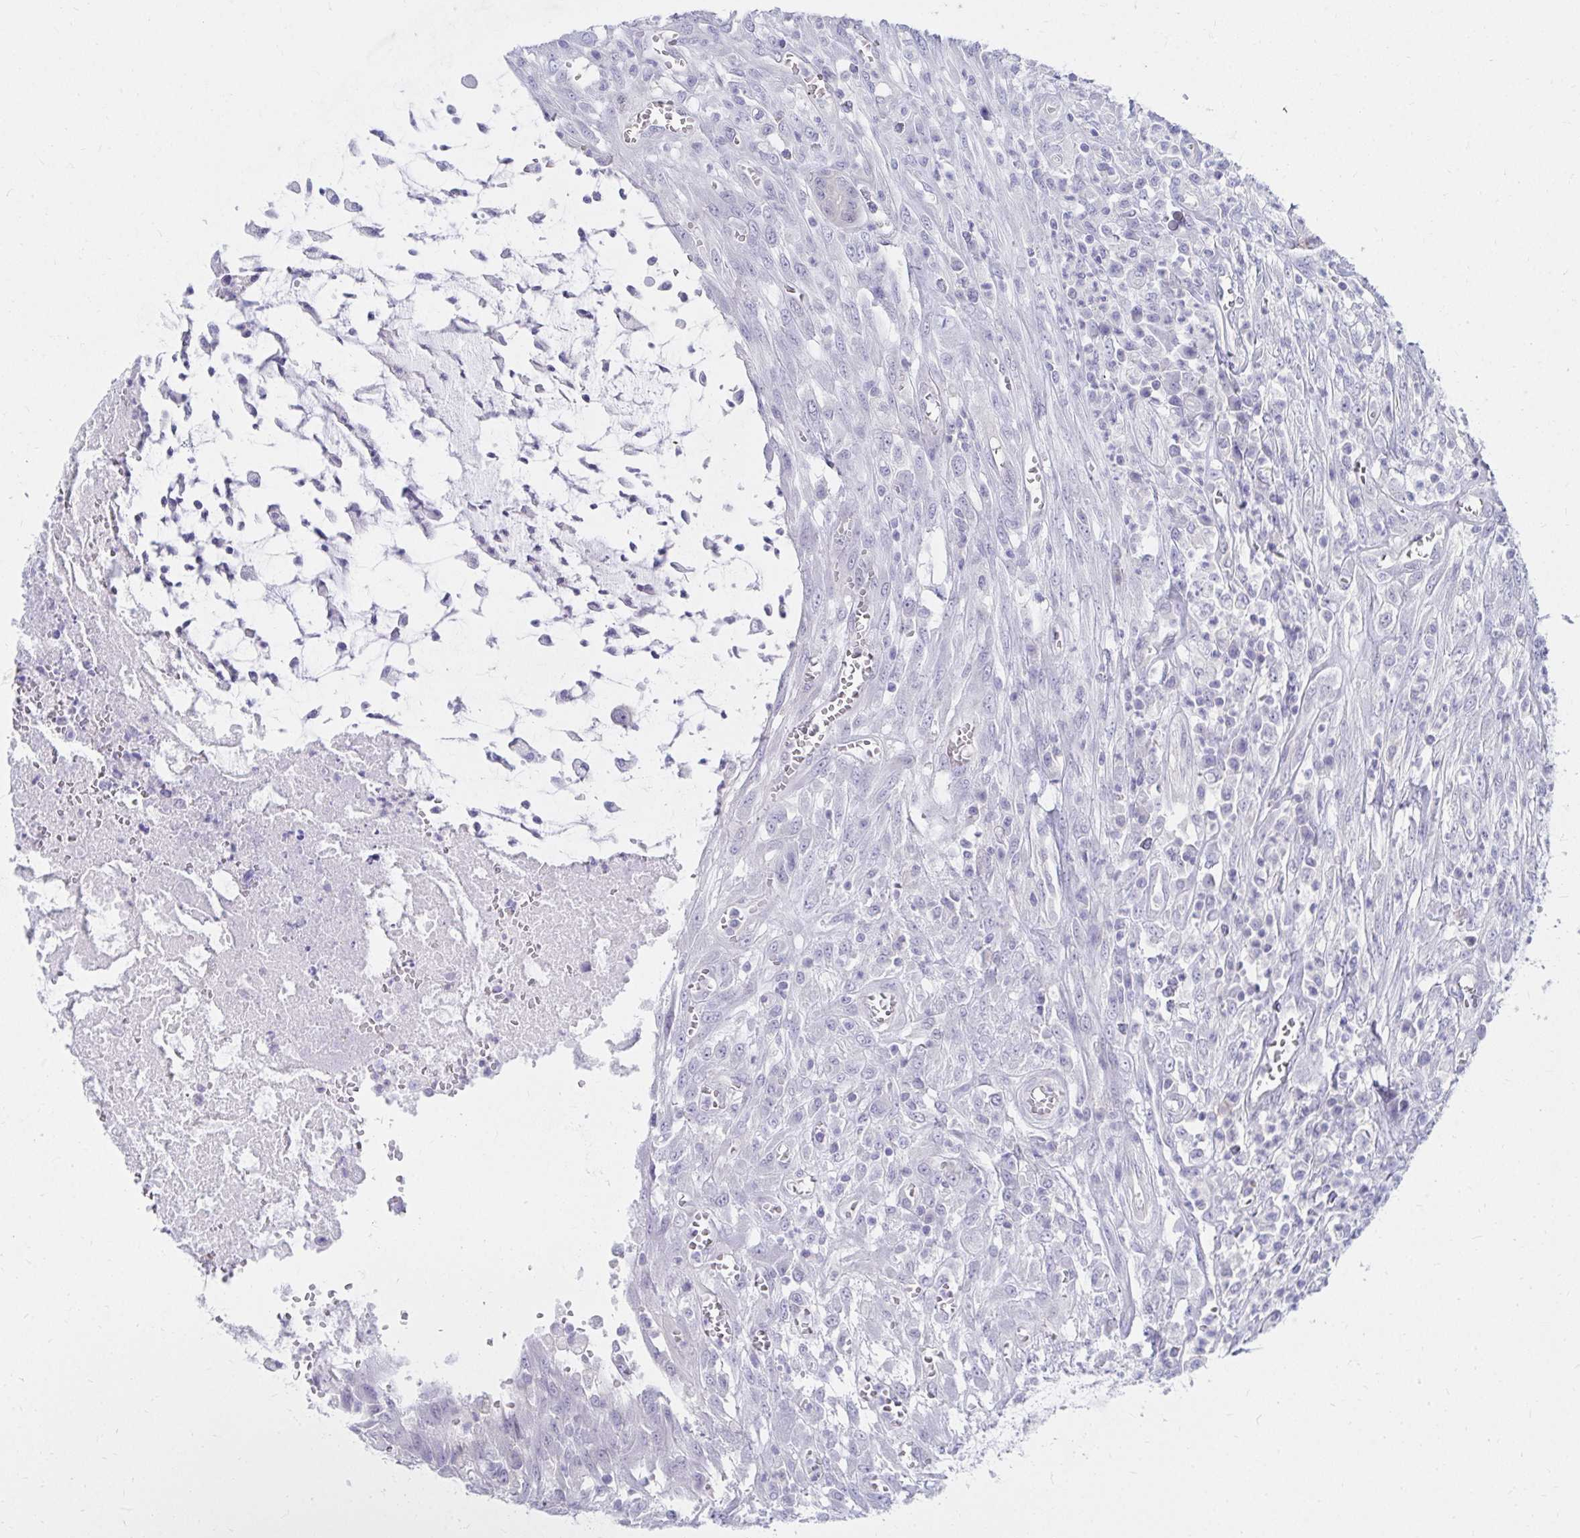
{"staining": {"intensity": "negative", "quantity": "none", "location": "none"}, "tissue": "colorectal cancer", "cell_type": "Tumor cells", "image_type": "cancer", "snomed": [{"axis": "morphology", "description": "Adenocarcinoma, NOS"}, {"axis": "topography", "description": "Colon"}], "caption": "Tumor cells show no significant protein positivity in colorectal cancer (adenocarcinoma).", "gene": "C19orf81", "patient": {"sex": "male", "age": 65}}